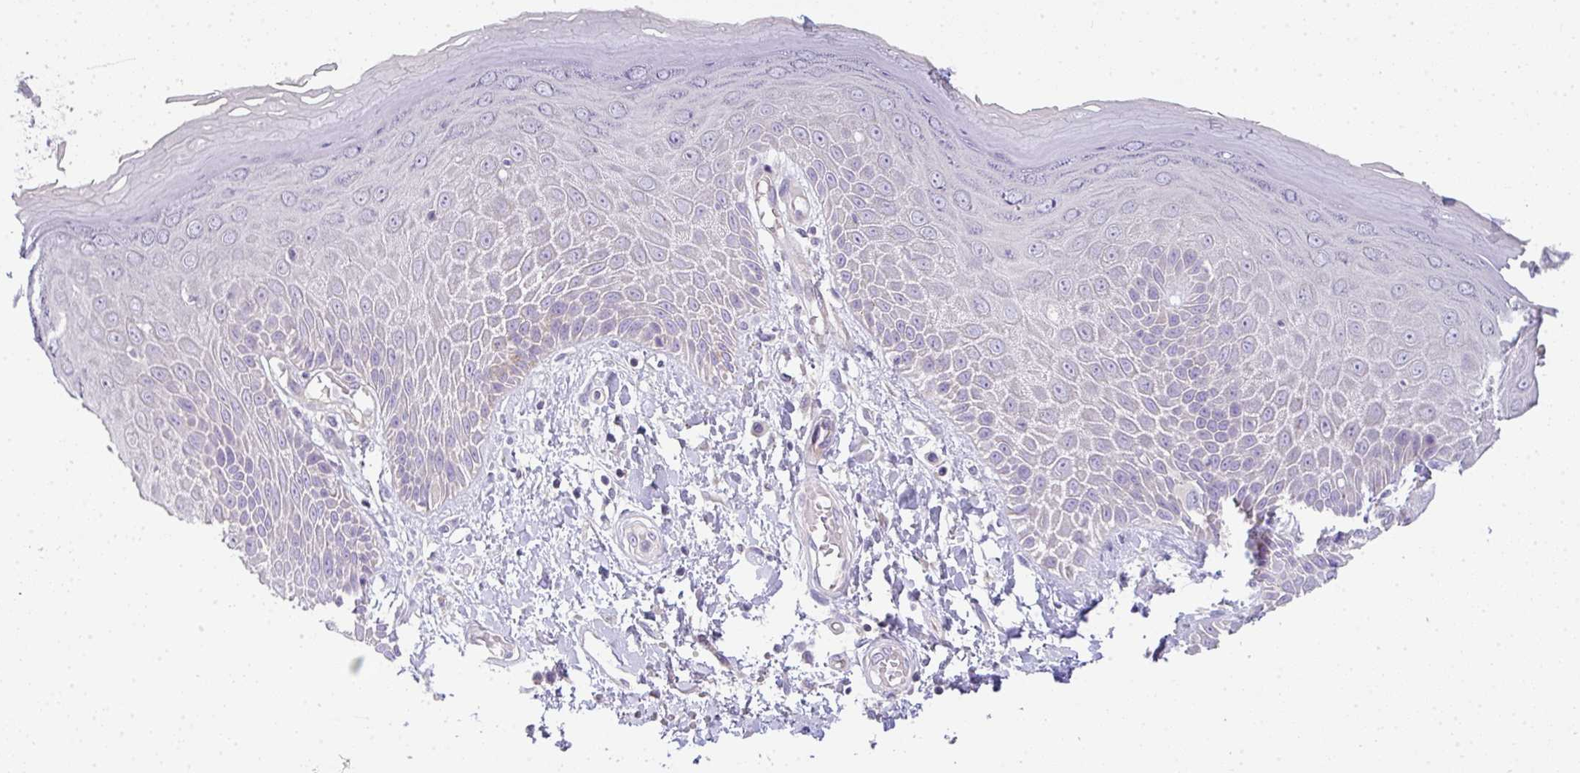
{"staining": {"intensity": "weak", "quantity": "25%-75%", "location": "cytoplasmic/membranous"}, "tissue": "skin", "cell_type": "Epidermal cells", "image_type": "normal", "snomed": [{"axis": "morphology", "description": "Normal tissue, NOS"}, {"axis": "topography", "description": "Anal"}, {"axis": "topography", "description": "Peripheral nerve tissue"}], "caption": "The photomicrograph displays a brown stain indicating the presence of a protein in the cytoplasmic/membranous of epidermal cells in skin.", "gene": "FILIP1", "patient": {"sex": "male", "age": 78}}